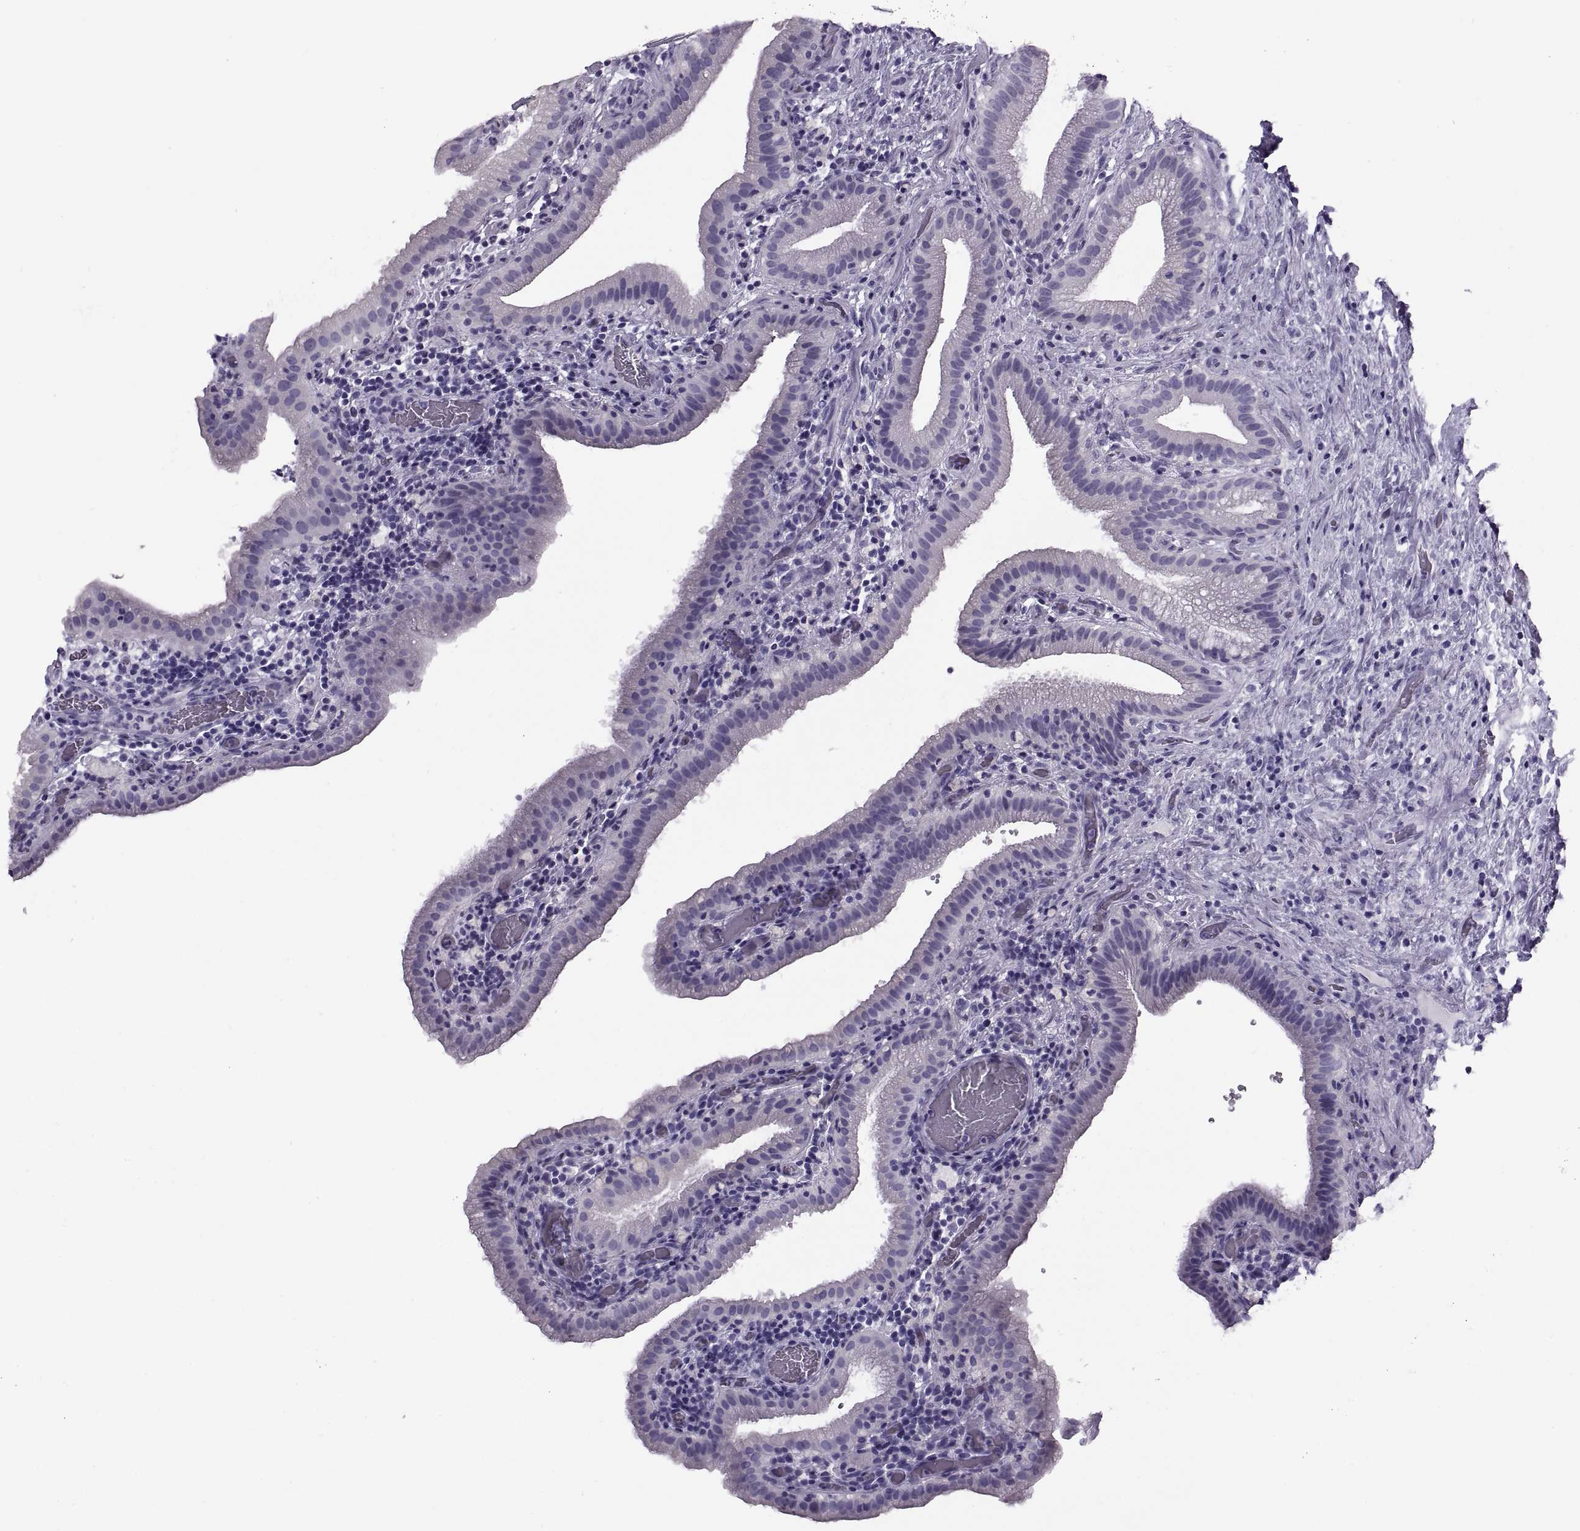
{"staining": {"intensity": "negative", "quantity": "none", "location": "none"}, "tissue": "gallbladder", "cell_type": "Glandular cells", "image_type": "normal", "snomed": [{"axis": "morphology", "description": "Normal tissue, NOS"}, {"axis": "topography", "description": "Gallbladder"}], "caption": "Immunohistochemistry image of benign gallbladder: gallbladder stained with DAB exhibits no significant protein staining in glandular cells.", "gene": "RLBP1", "patient": {"sex": "male", "age": 62}}